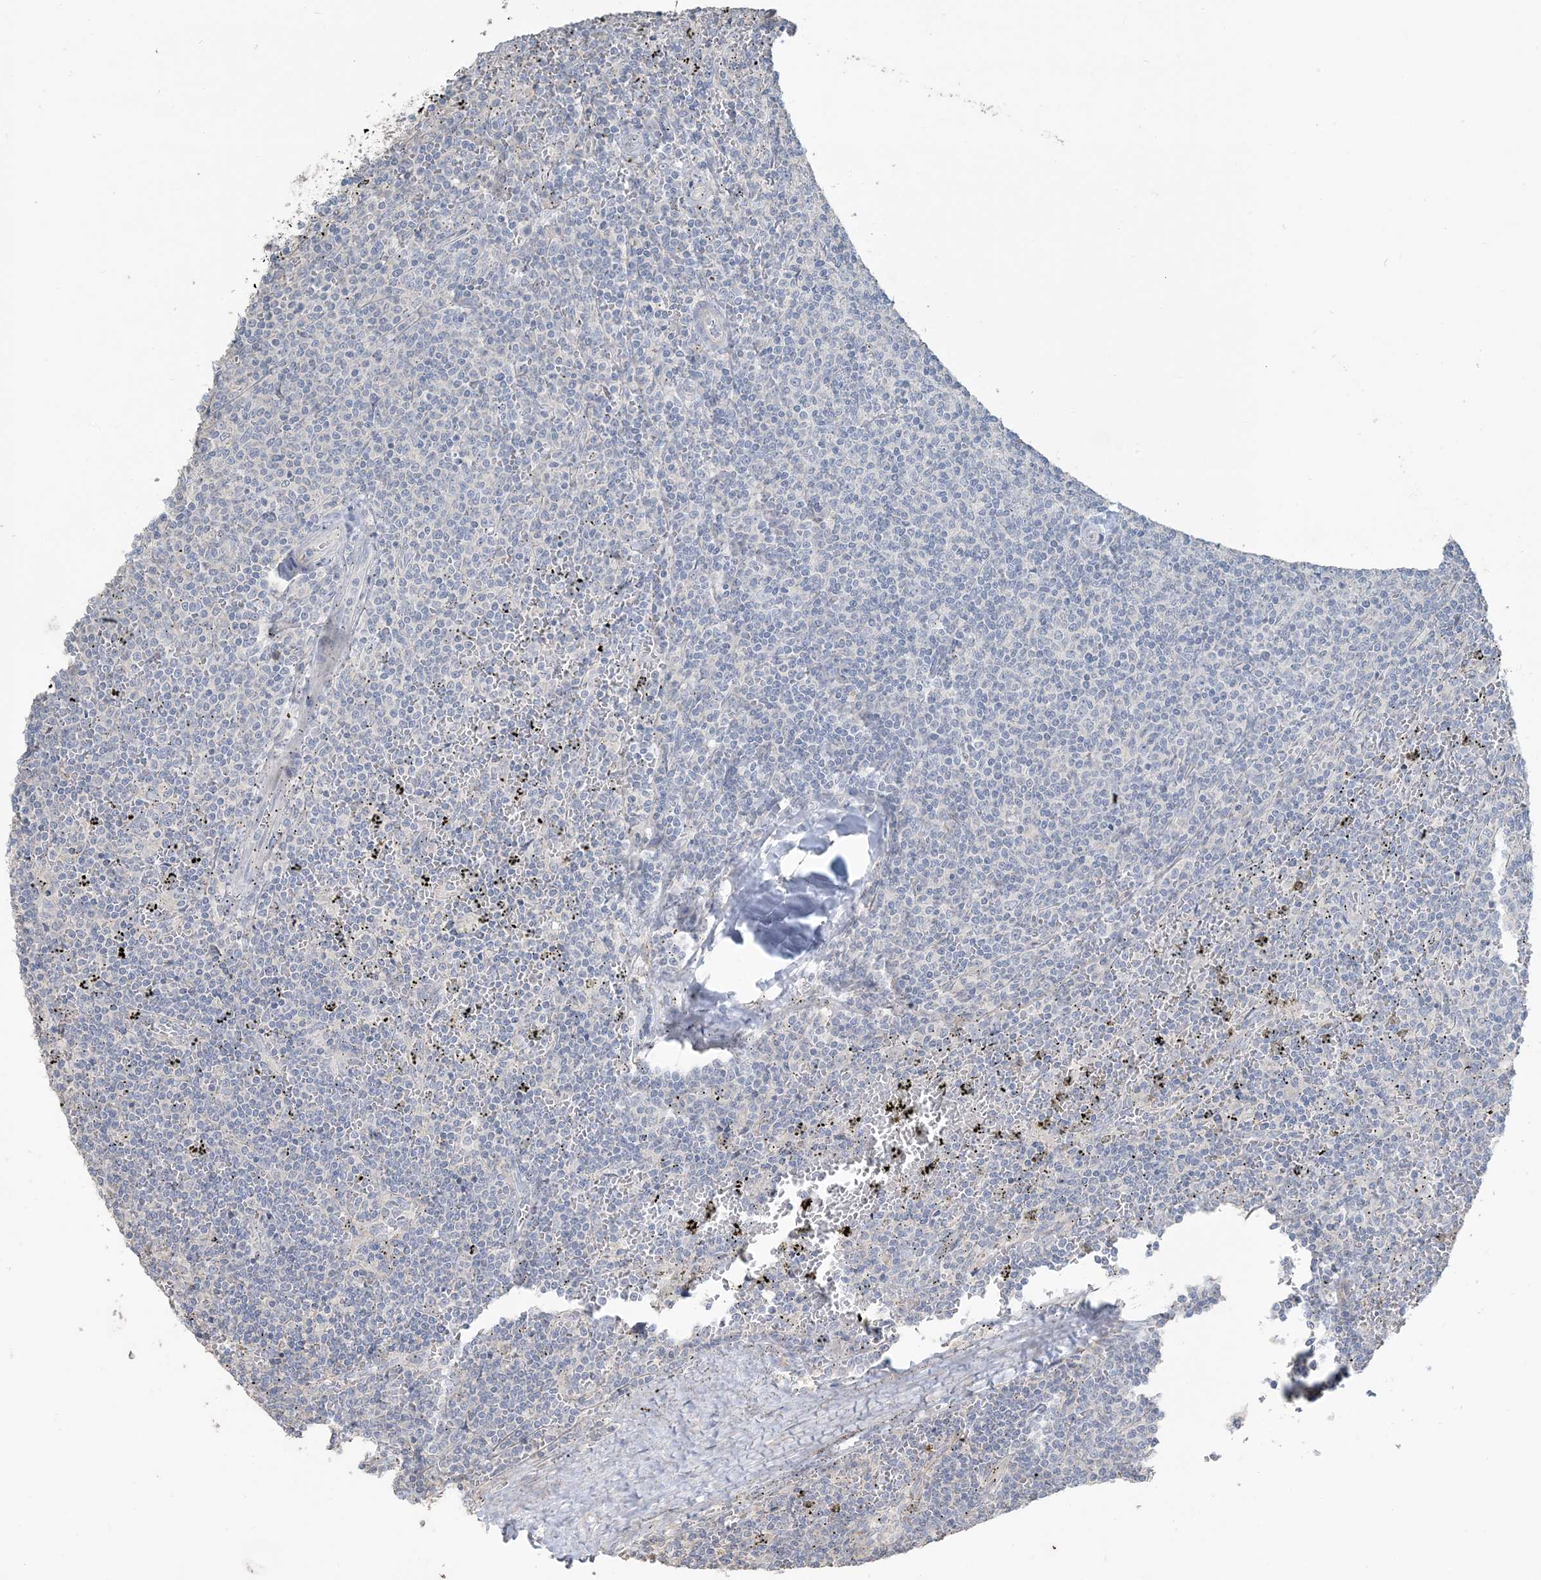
{"staining": {"intensity": "negative", "quantity": "none", "location": "none"}, "tissue": "lymphoma", "cell_type": "Tumor cells", "image_type": "cancer", "snomed": [{"axis": "morphology", "description": "Malignant lymphoma, non-Hodgkin's type, Low grade"}, {"axis": "topography", "description": "Spleen"}], "caption": "Human malignant lymphoma, non-Hodgkin's type (low-grade) stained for a protein using immunohistochemistry reveals no positivity in tumor cells.", "gene": "NPHS2", "patient": {"sex": "female", "age": 50}}